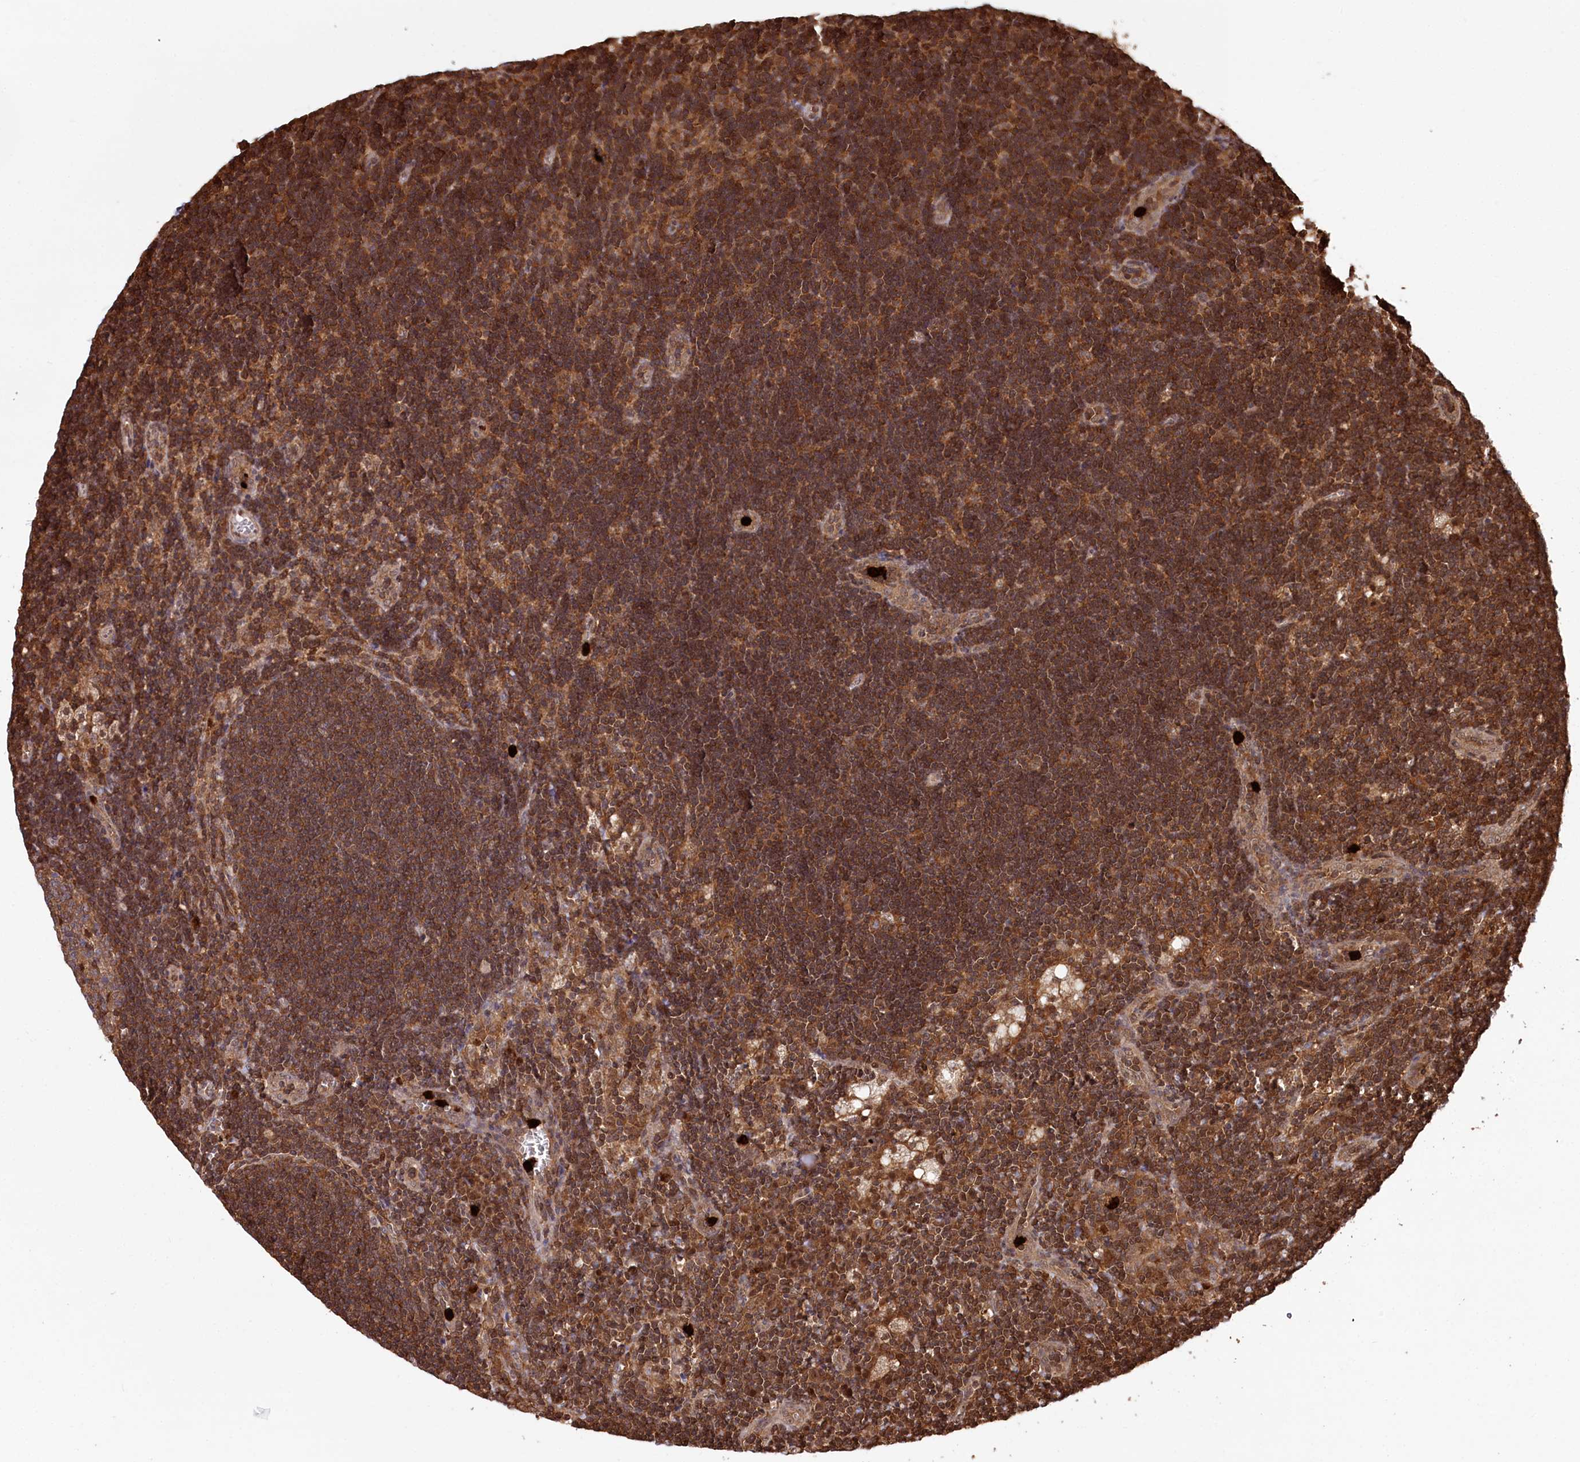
{"staining": {"intensity": "strong", "quantity": ">75%", "location": "cytoplasmic/membranous"}, "tissue": "lymph node", "cell_type": "Germinal center cells", "image_type": "normal", "snomed": [{"axis": "morphology", "description": "Normal tissue, NOS"}, {"axis": "topography", "description": "Lymph node"}], "caption": "This histopathology image displays immunohistochemistry (IHC) staining of unremarkable lymph node, with high strong cytoplasmic/membranous staining in about >75% of germinal center cells.", "gene": "LSG1", "patient": {"sex": "male", "age": 24}}